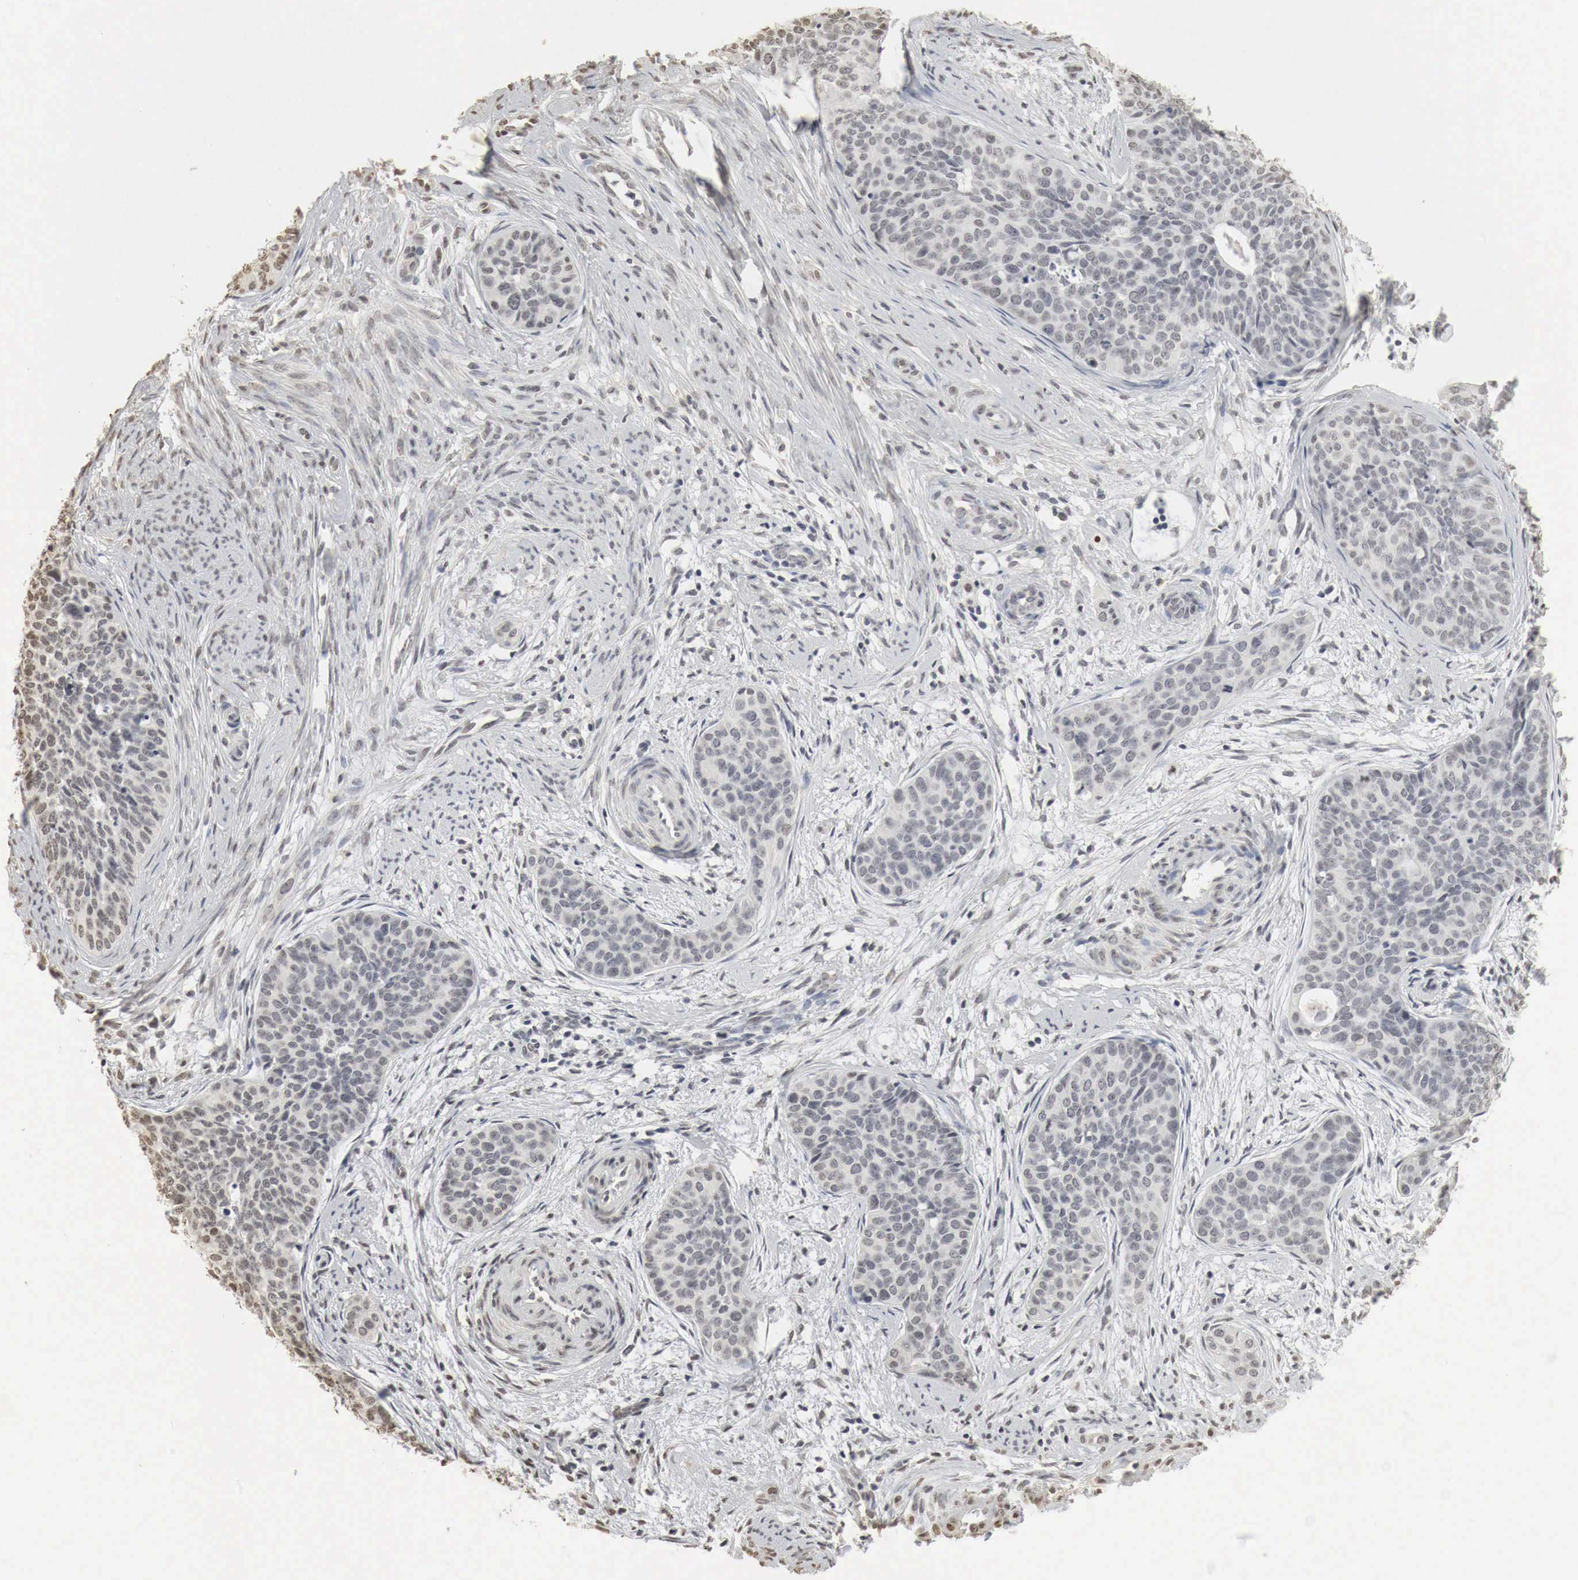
{"staining": {"intensity": "negative", "quantity": "none", "location": "none"}, "tissue": "cervical cancer", "cell_type": "Tumor cells", "image_type": "cancer", "snomed": [{"axis": "morphology", "description": "Squamous cell carcinoma, NOS"}, {"axis": "topography", "description": "Cervix"}], "caption": "Immunohistochemistry (IHC) image of neoplastic tissue: human cervical squamous cell carcinoma stained with DAB exhibits no significant protein staining in tumor cells.", "gene": "ERBB4", "patient": {"sex": "female", "age": 34}}